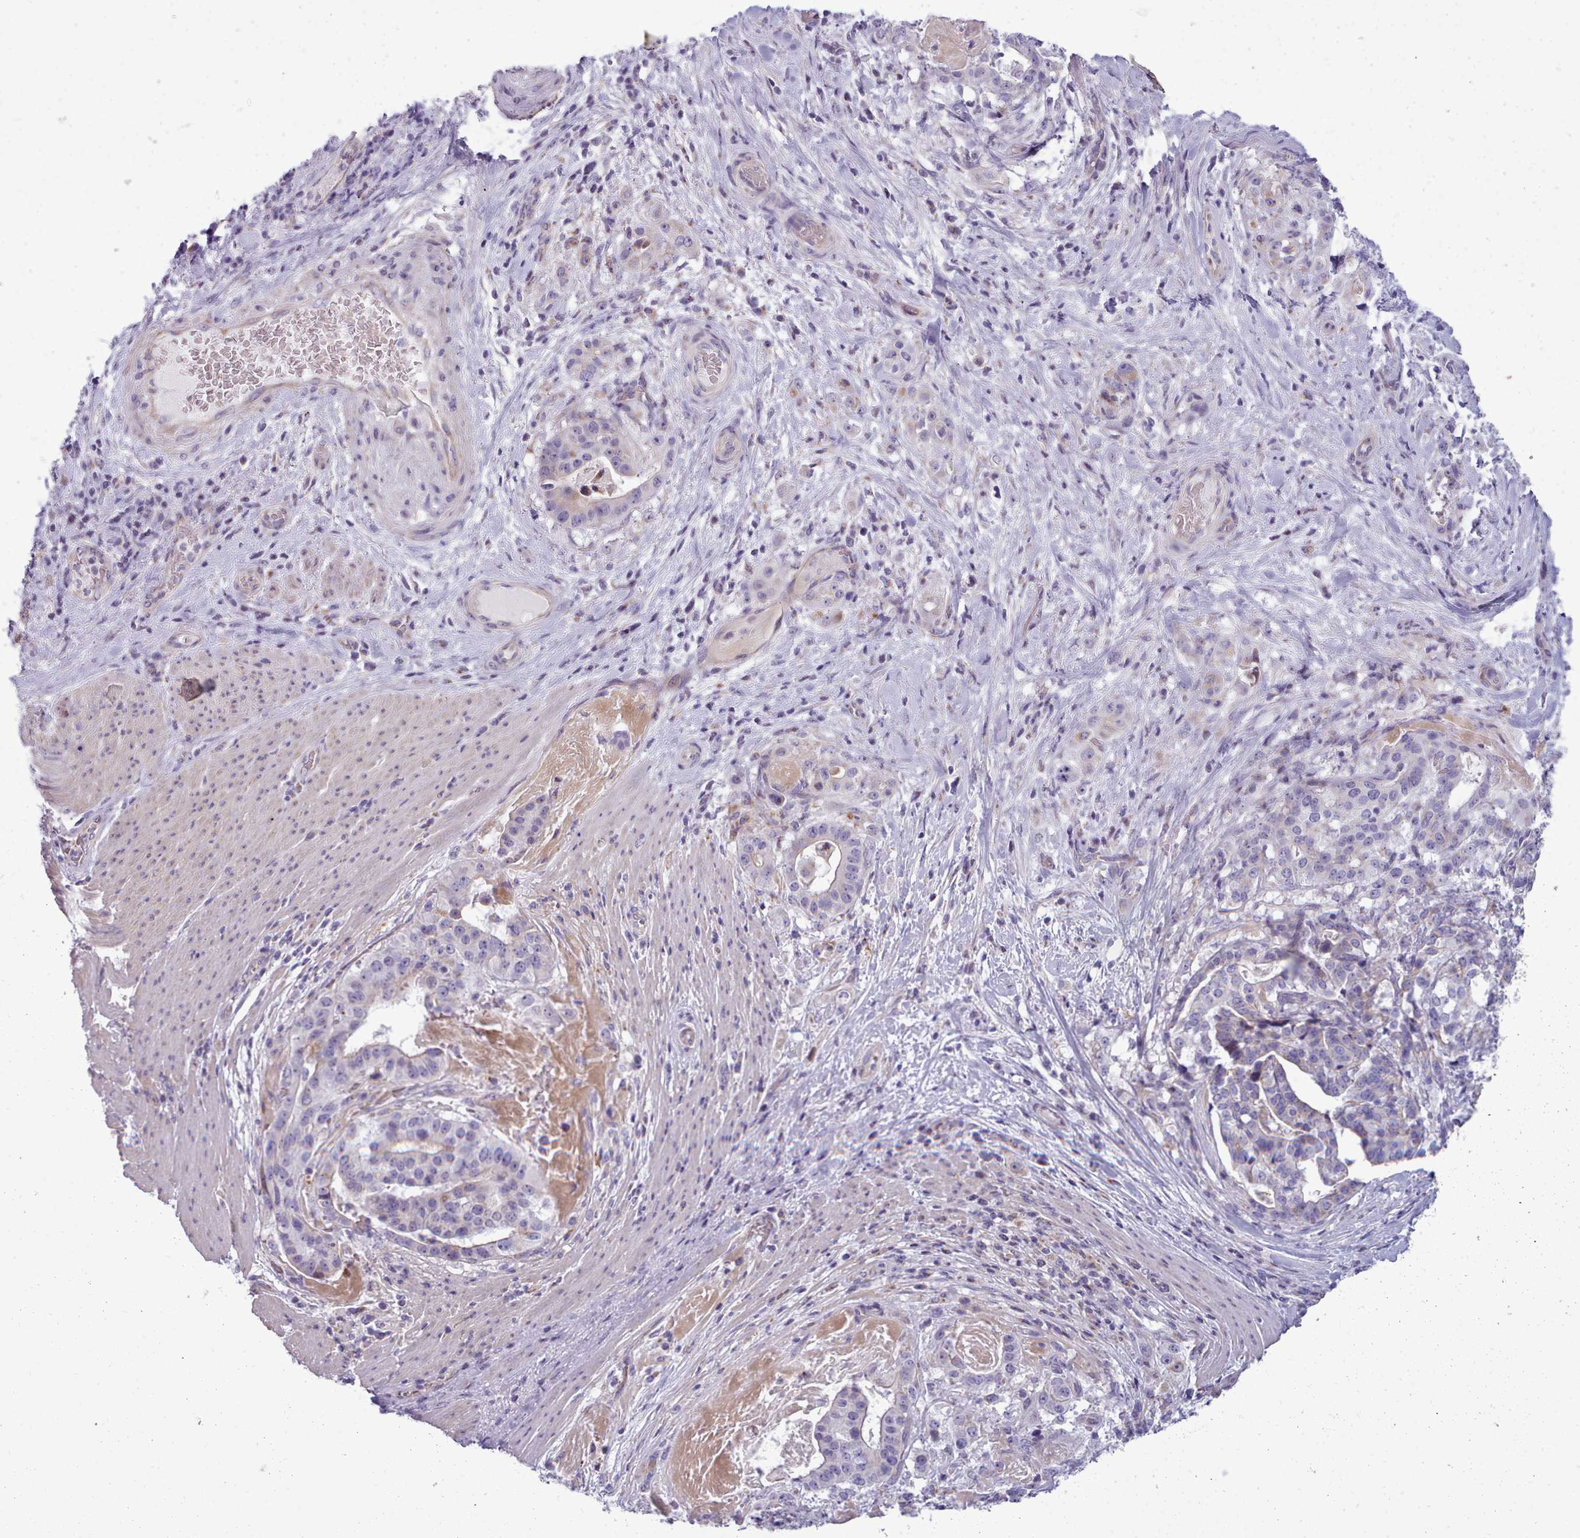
{"staining": {"intensity": "negative", "quantity": "none", "location": "none"}, "tissue": "stomach cancer", "cell_type": "Tumor cells", "image_type": "cancer", "snomed": [{"axis": "morphology", "description": "Adenocarcinoma, NOS"}, {"axis": "topography", "description": "Stomach"}], "caption": "Protein analysis of stomach adenocarcinoma displays no significant staining in tumor cells. (DAB (3,3'-diaminobenzidine) IHC visualized using brightfield microscopy, high magnification).", "gene": "SLC52A3", "patient": {"sex": "male", "age": 48}}